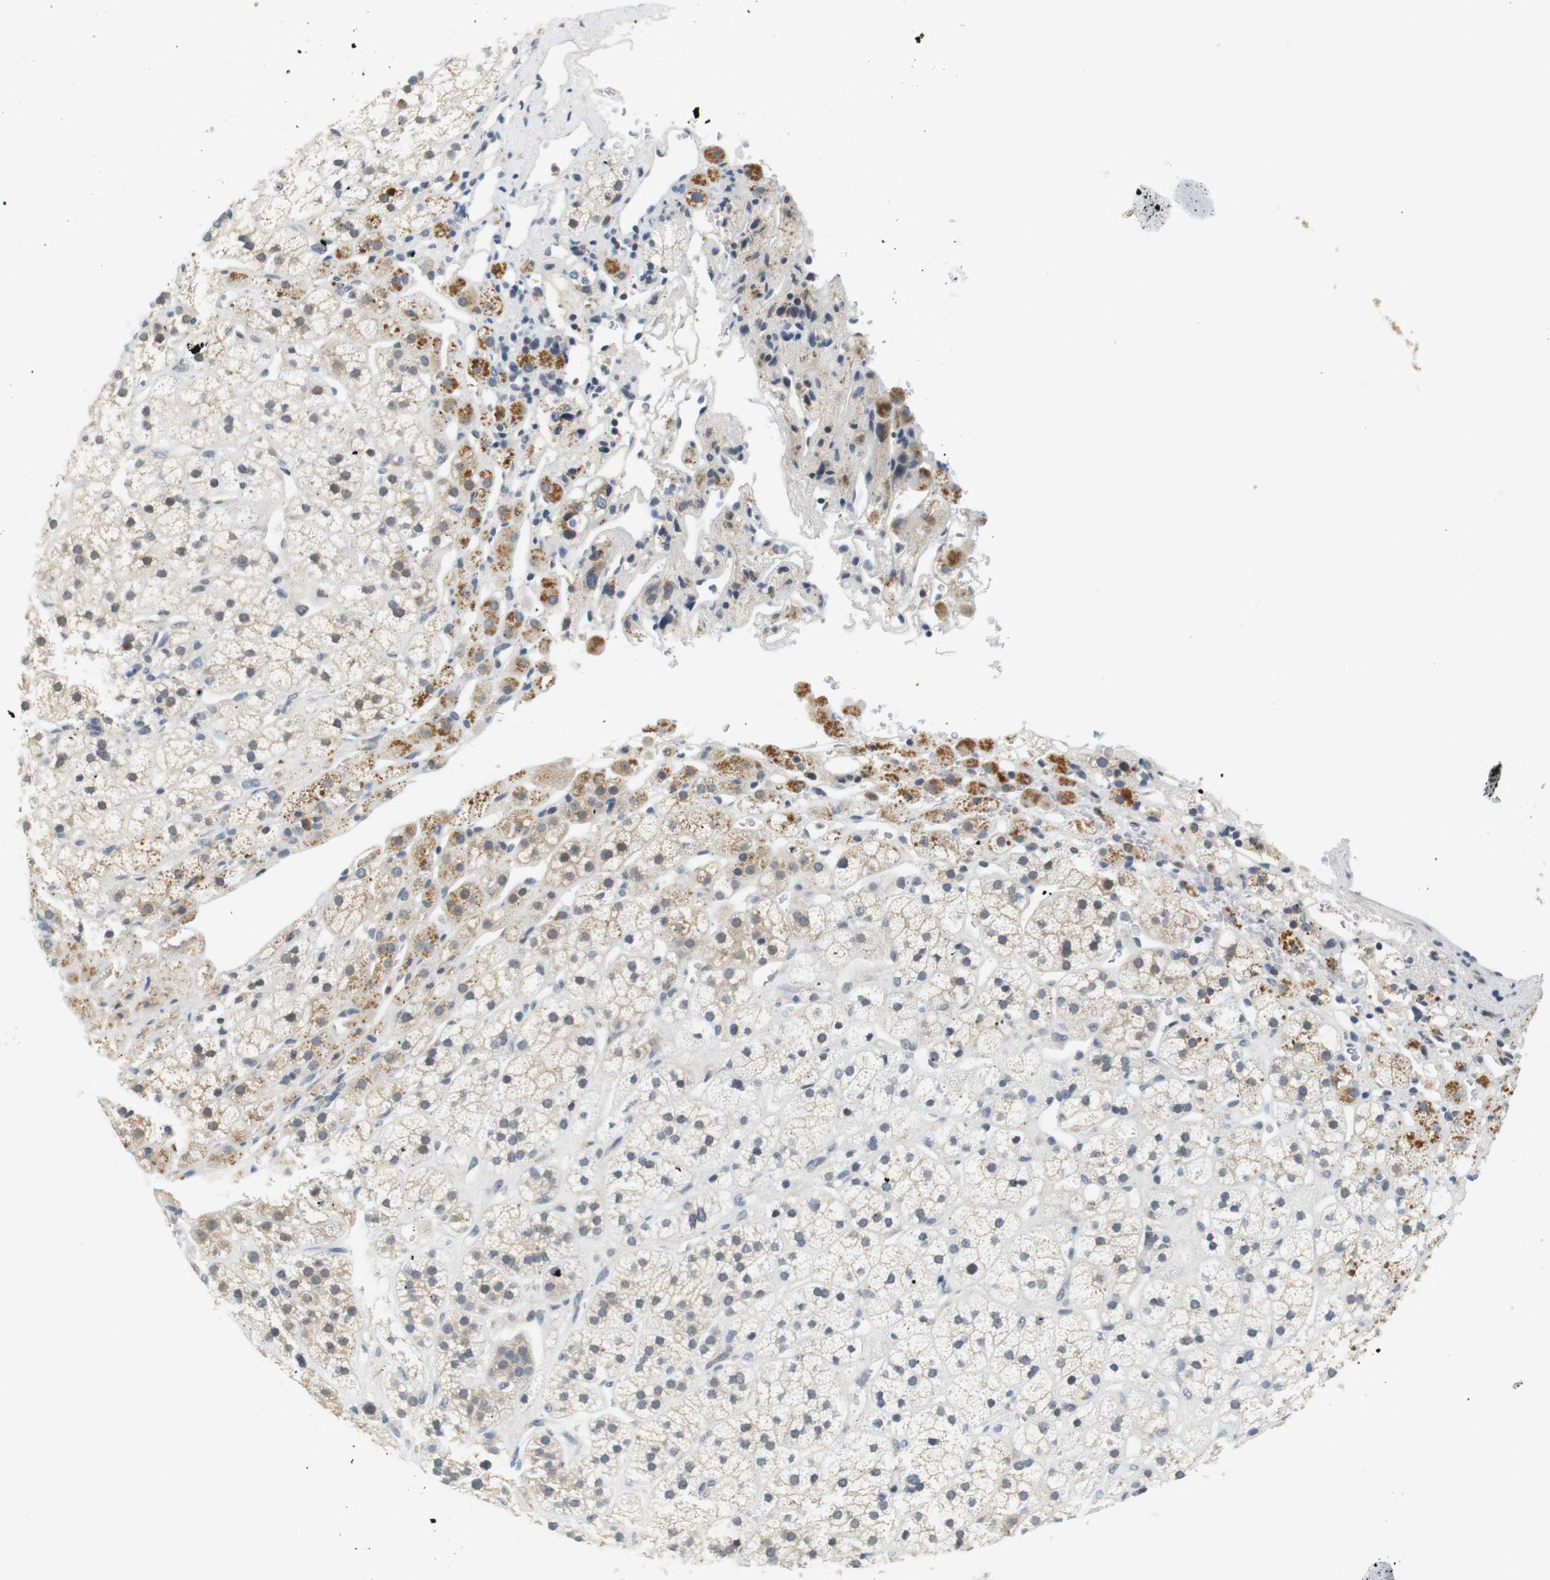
{"staining": {"intensity": "weak", "quantity": ">75%", "location": "cytoplasmic/membranous"}, "tissue": "adrenal gland", "cell_type": "Glandular cells", "image_type": "normal", "snomed": [{"axis": "morphology", "description": "Normal tissue, NOS"}, {"axis": "topography", "description": "Adrenal gland"}], "caption": "Protein expression analysis of normal human adrenal gland reveals weak cytoplasmic/membranous positivity in approximately >75% of glandular cells. (Stains: DAB in brown, nuclei in blue, Microscopy: brightfield microscopy at high magnification).", "gene": "WNT7A", "patient": {"sex": "male", "age": 56}}